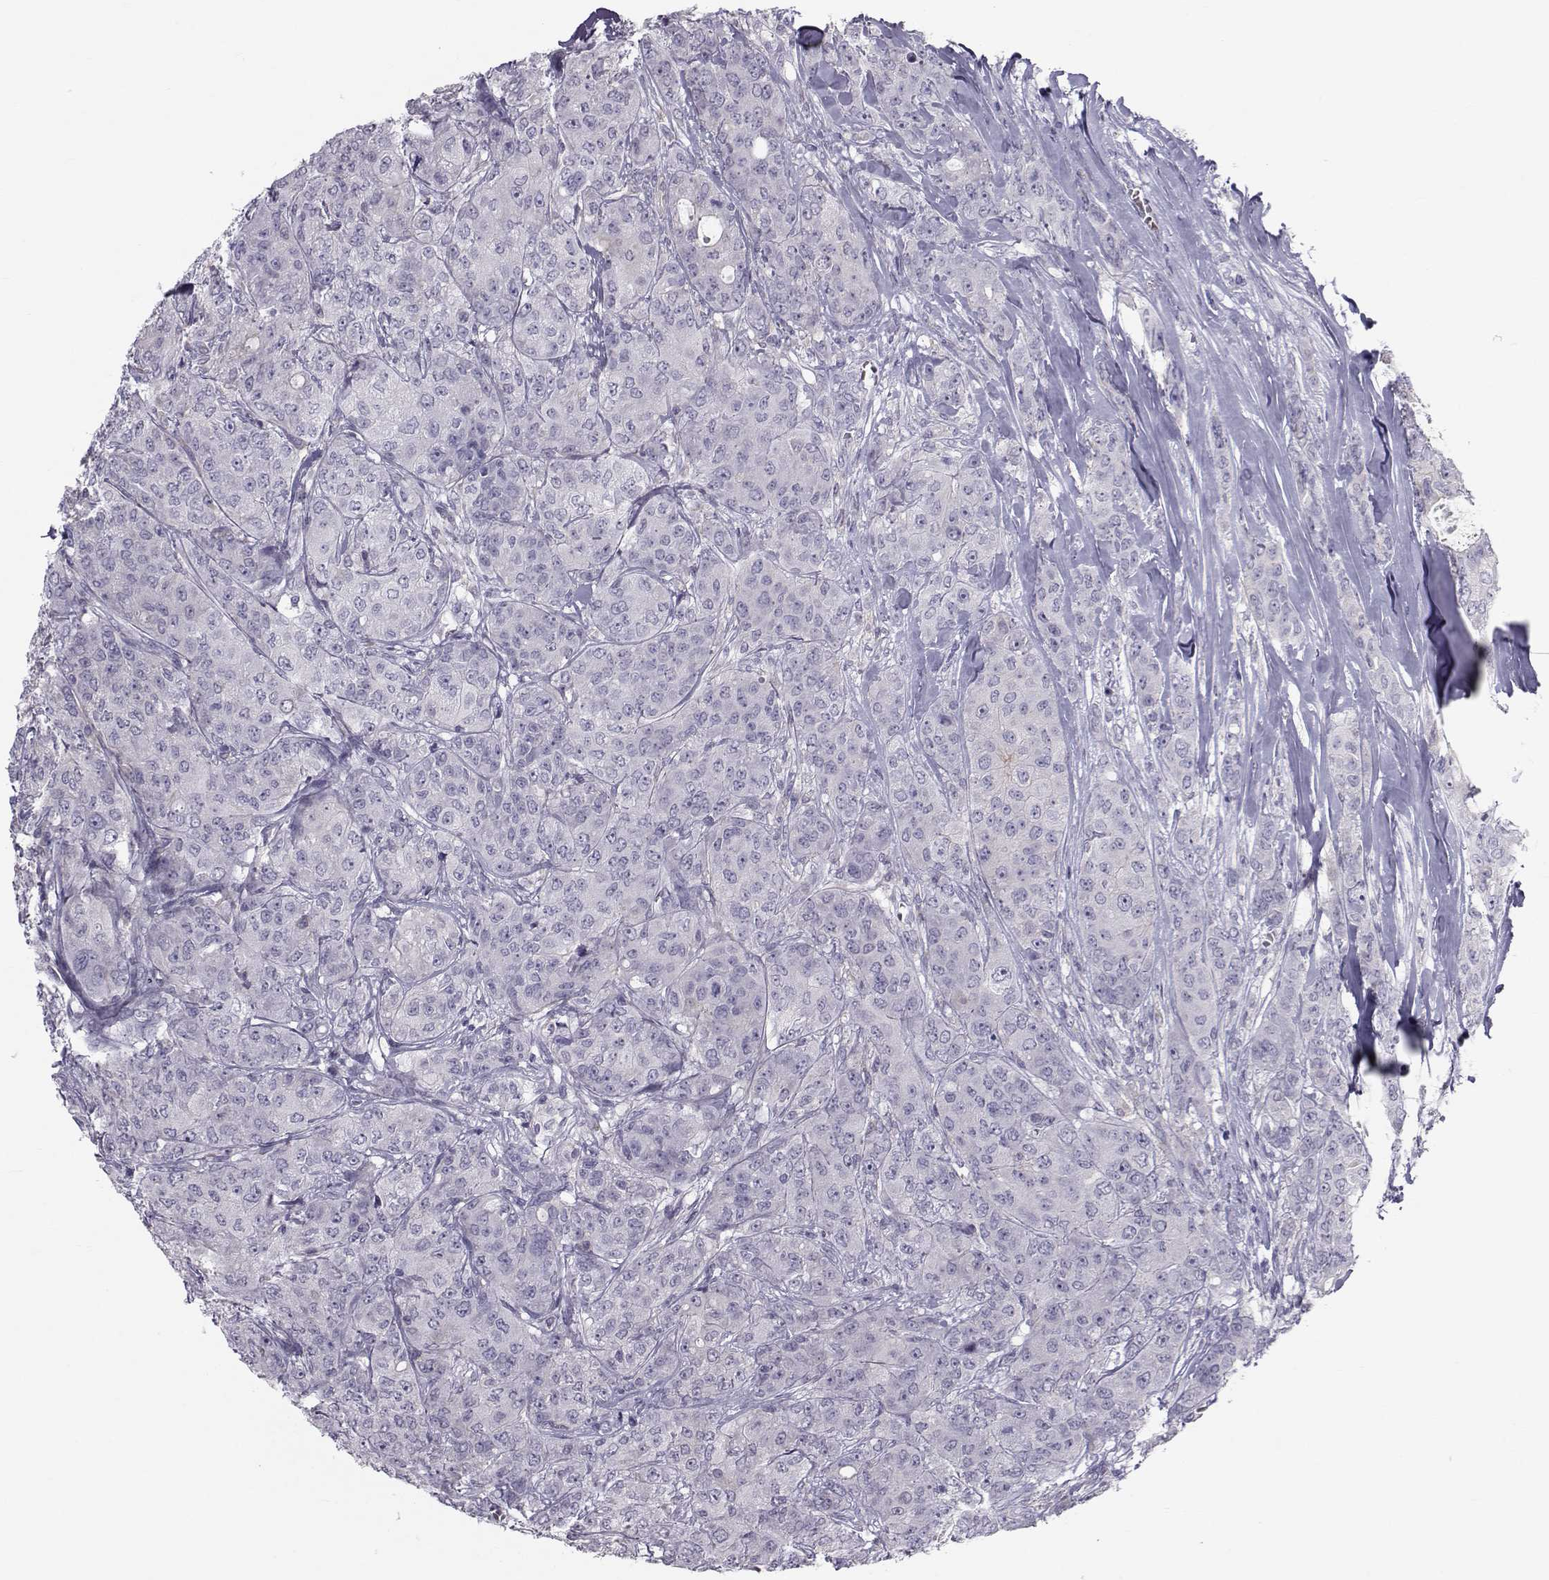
{"staining": {"intensity": "negative", "quantity": "none", "location": "none"}, "tissue": "breast cancer", "cell_type": "Tumor cells", "image_type": "cancer", "snomed": [{"axis": "morphology", "description": "Duct carcinoma"}, {"axis": "topography", "description": "Breast"}], "caption": "A micrograph of breast cancer stained for a protein exhibits no brown staining in tumor cells.", "gene": "GARIN3", "patient": {"sex": "female", "age": 43}}